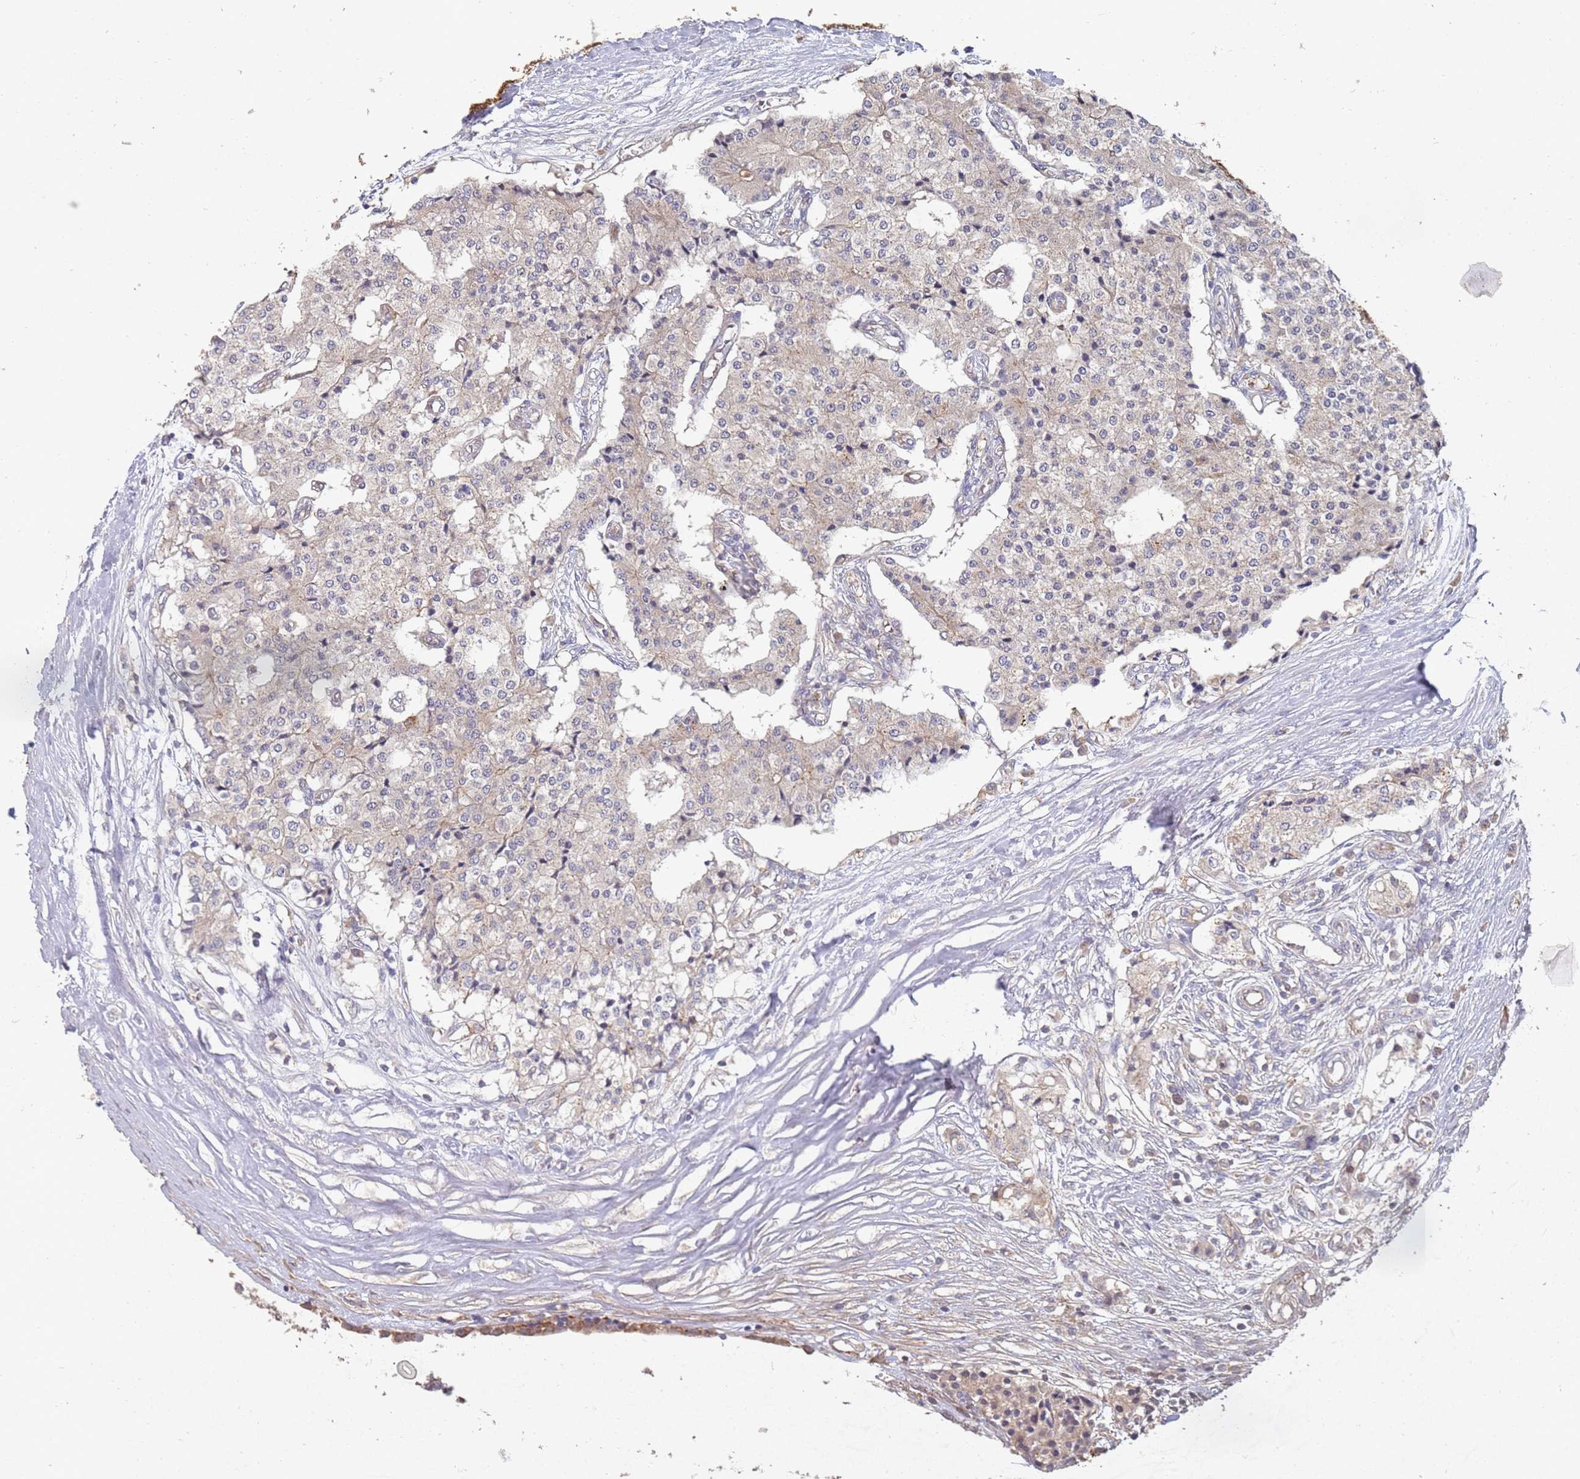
{"staining": {"intensity": "weak", "quantity": "<25%", "location": "cytoplasmic/membranous"}, "tissue": "carcinoid", "cell_type": "Tumor cells", "image_type": "cancer", "snomed": [{"axis": "morphology", "description": "Carcinoid, malignant, NOS"}, {"axis": "topography", "description": "Colon"}], "caption": "A high-resolution image shows IHC staining of carcinoid (malignant), which reveals no significant staining in tumor cells.", "gene": "ABCB6", "patient": {"sex": "female", "age": 52}}